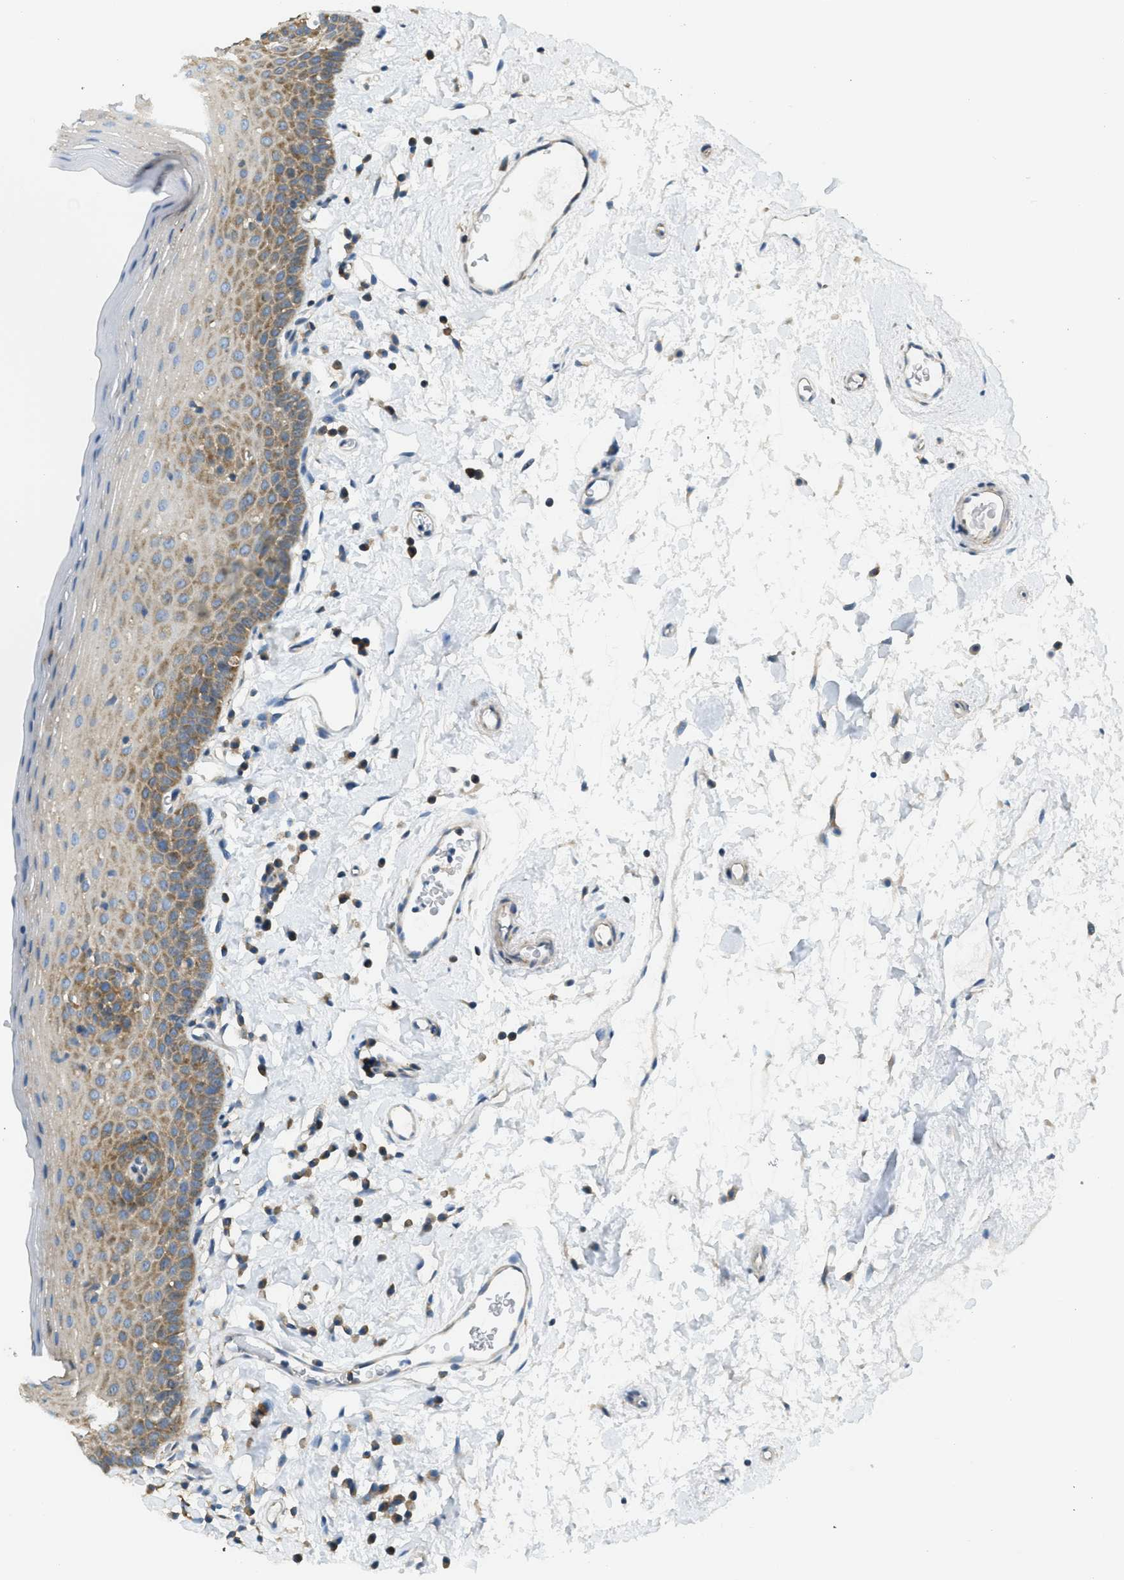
{"staining": {"intensity": "moderate", "quantity": "25%-75%", "location": "cytoplasmic/membranous"}, "tissue": "oral mucosa", "cell_type": "Squamous epithelial cells", "image_type": "normal", "snomed": [{"axis": "morphology", "description": "Normal tissue, NOS"}, {"axis": "topography", "description": "Oral tissue"}], "caption": "A medium amount of moderate cytoplasmic/membranous positivity is appreciated in approximately 25%-75% of squamous epithelial cells in normal oral mucosa.", "gene": "ABCF1", "patient": {"sex": "male", "age": 66}}